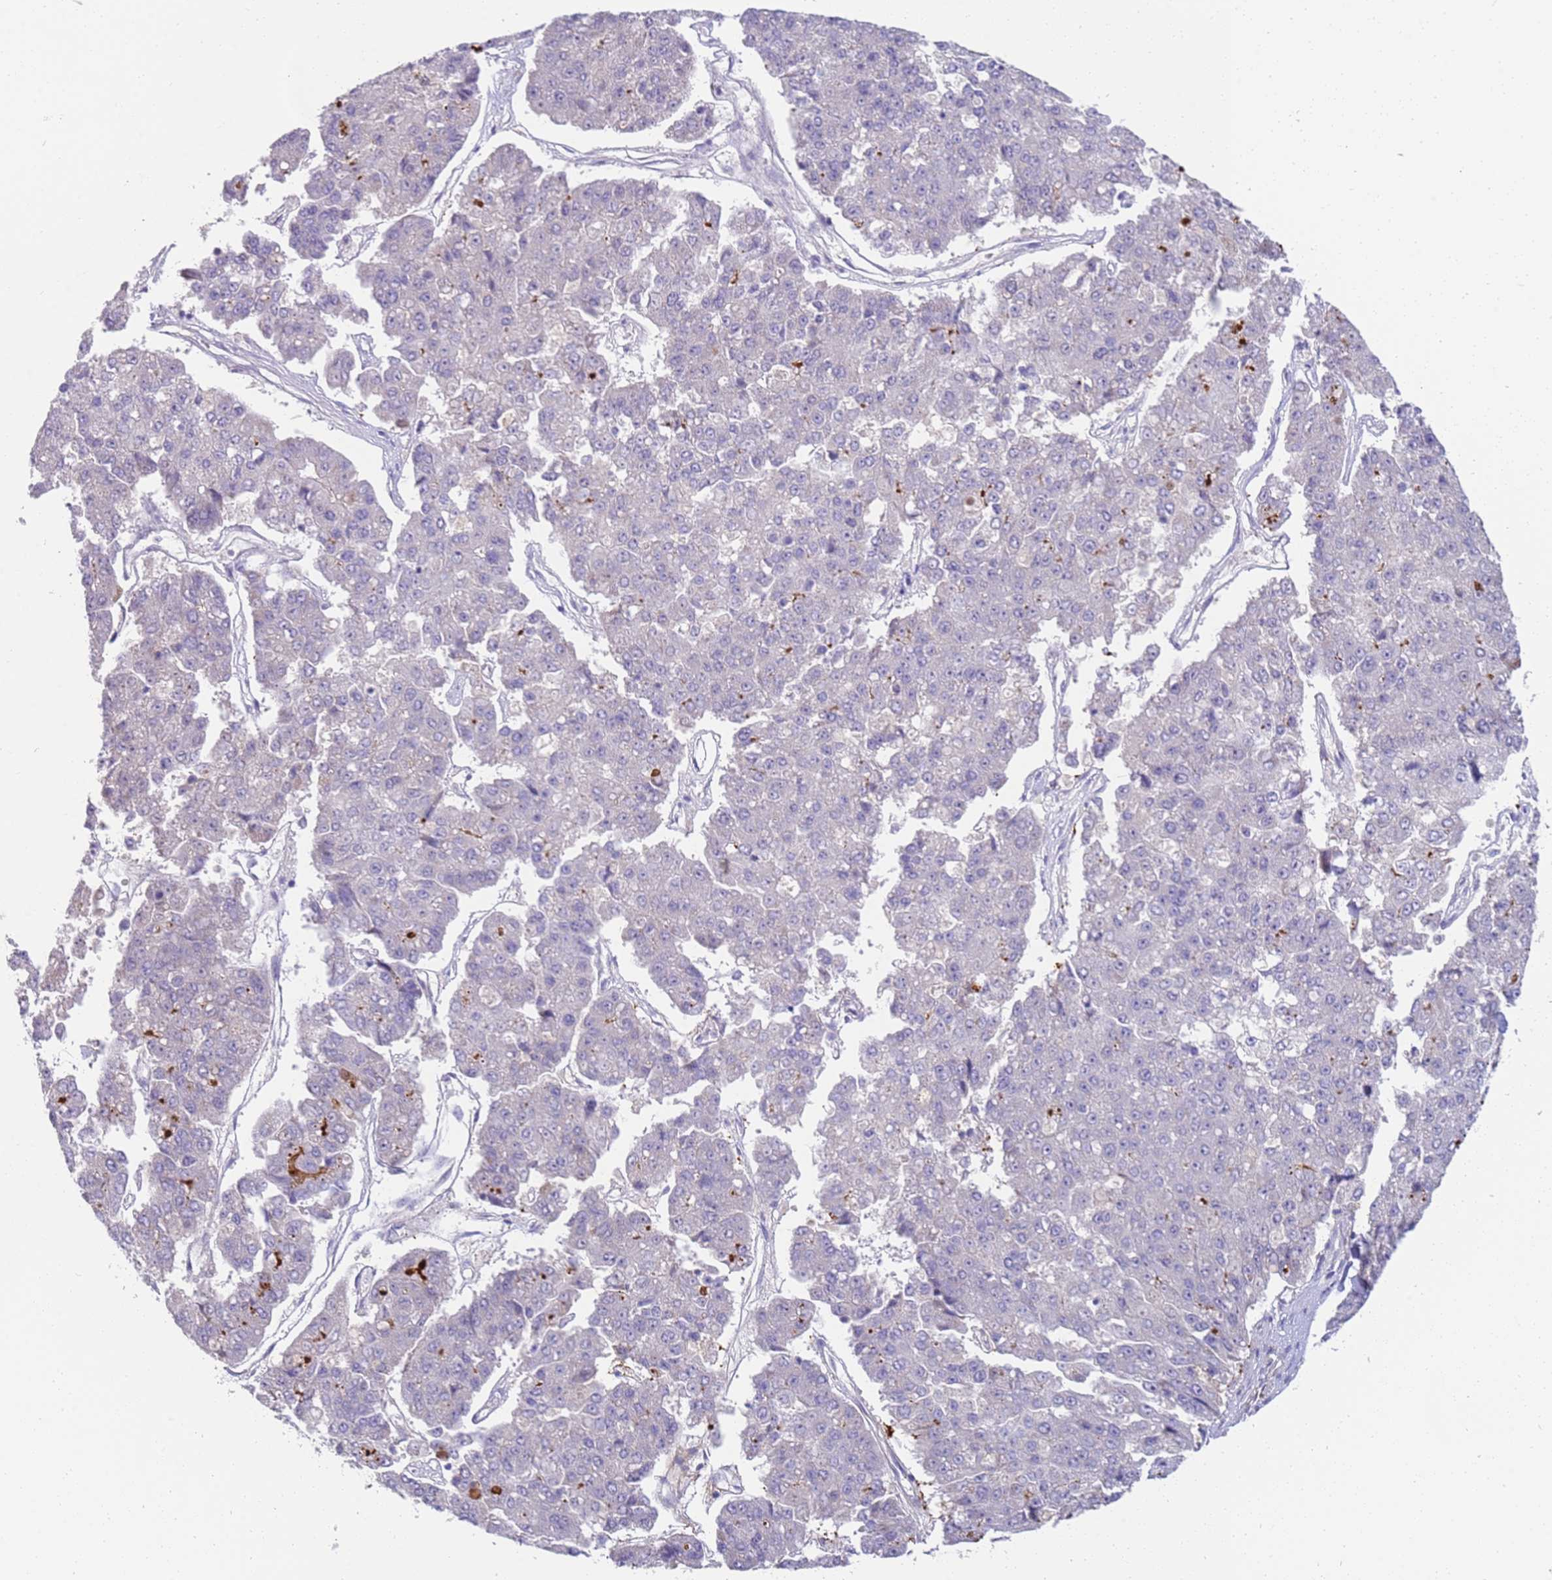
{"staining": {"intensity": "negative", "quantity": "none", "location": "none"}, "tissue": "pancreatic cancer", "cell_type": "Tumor cells", "image_type": "cancer", "snomed": [{"axis": "morphology", "description": "Adenocarcinoma, NOS"}, {"axis": "topography", "description": "Pancreas"}], "caption": "DAB (3,3'-diaminobenzidine) immunohistochemical staining of pancreatic adenocarcinoma exhibits no significant positivity in tumor cells.", "gene": "STK25", "patient": {"sex": "male", "age": 50}}